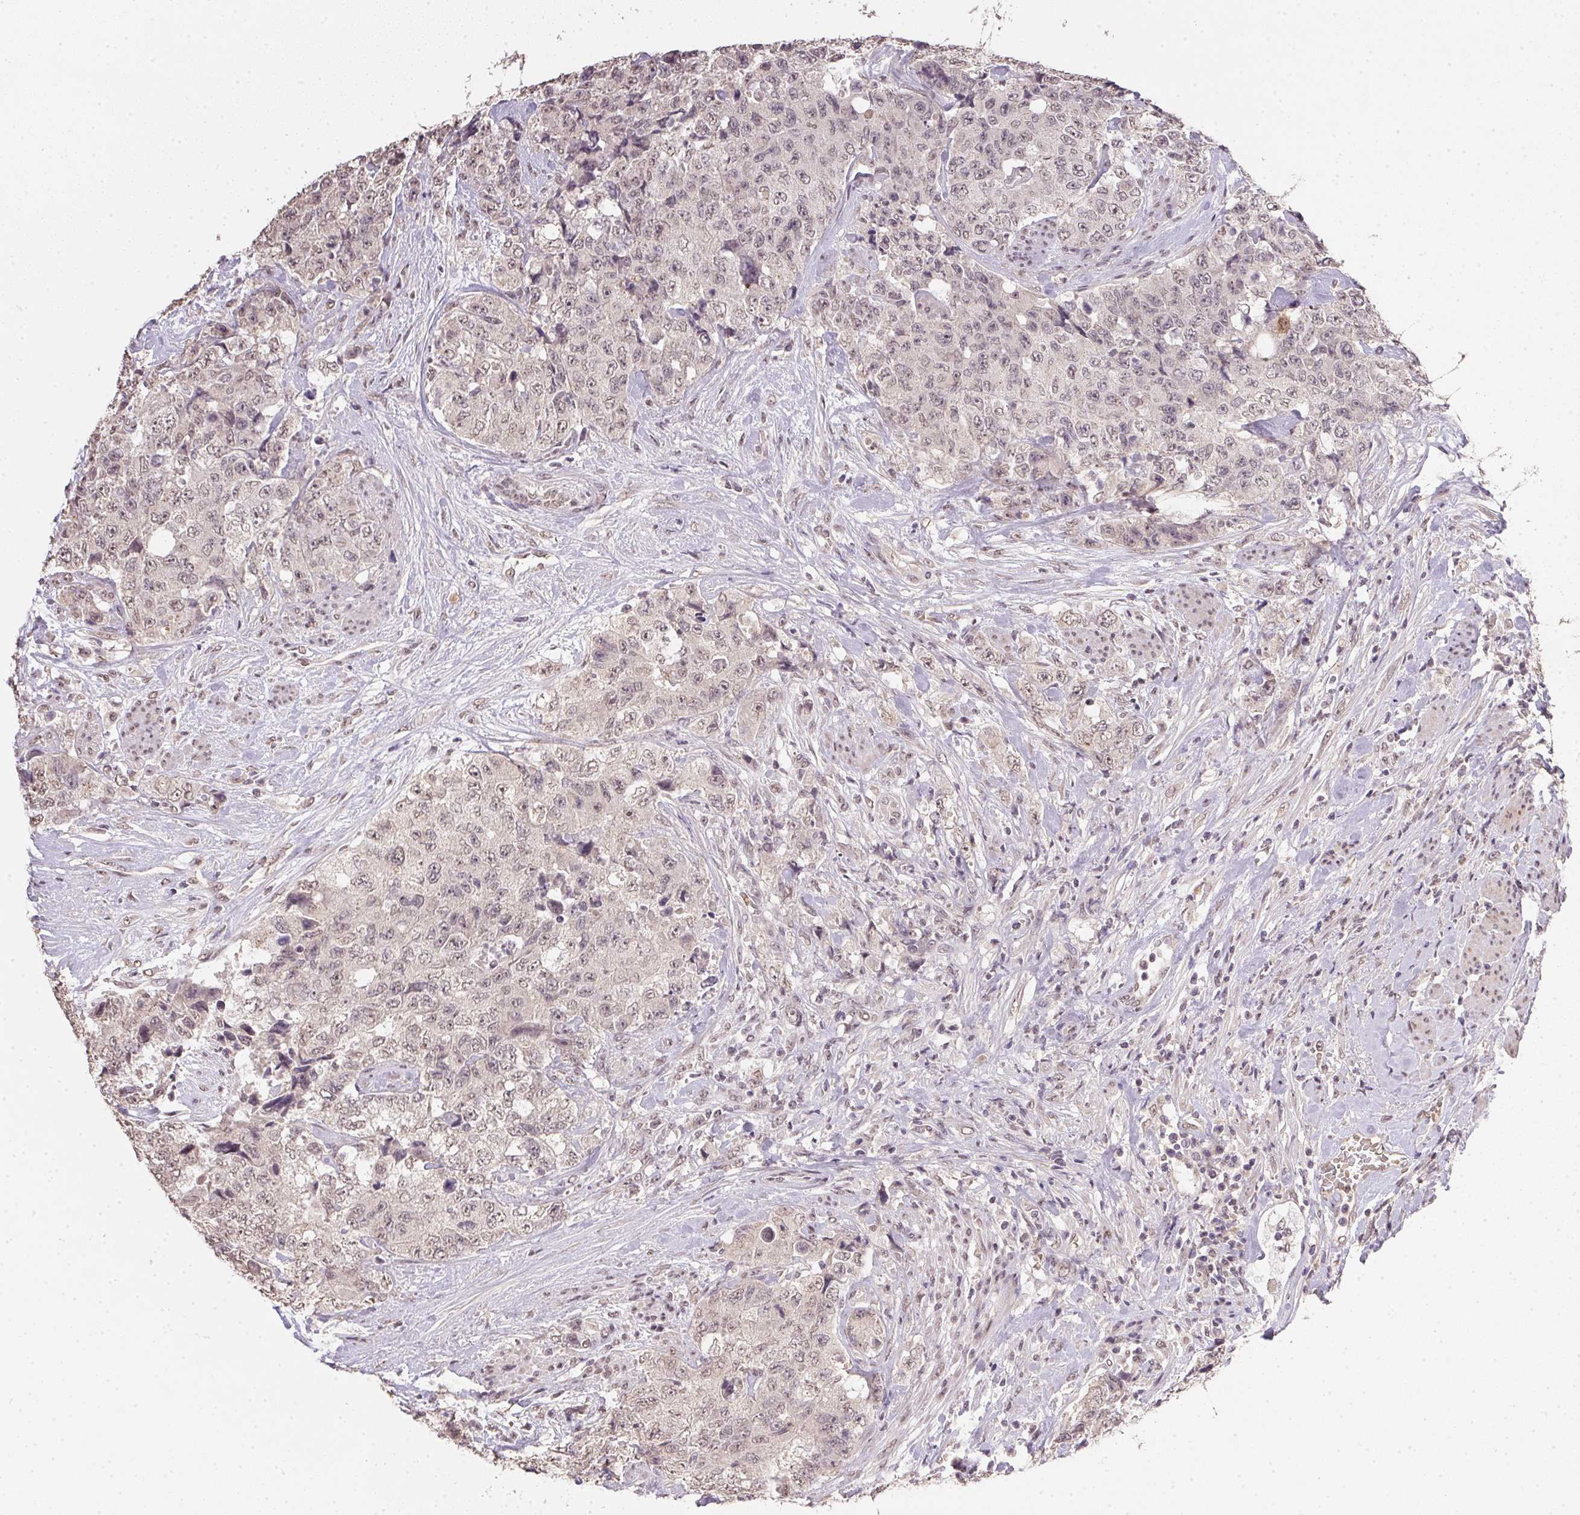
{"staining": {"intensity": "weak", "quantity": "25%-75%", "location": "nuclear"}, "tissue": "urothelial cancer", "cell_type": "Tumor cells", "image_type": "cancer", "snomed": [{"axis": "morphology", "description": "Urothelial carcinoma, High grade"}, {"axis": "topography", "description": "Urinary bladder"}], "caption": "Urothelial carcinoma (high-grade) was stained to show a protein in brown. There is low levels of weak nuclear positivity in about 25%-75% of tumor cells. The staining was performed using DAB to visualize the protein expression in brown, while the nuclei were stained in blue with hematoxylin (Magnification: 20x).", "gene": "PPP4R4", "patient": {"sex": "female", "age": 78}}